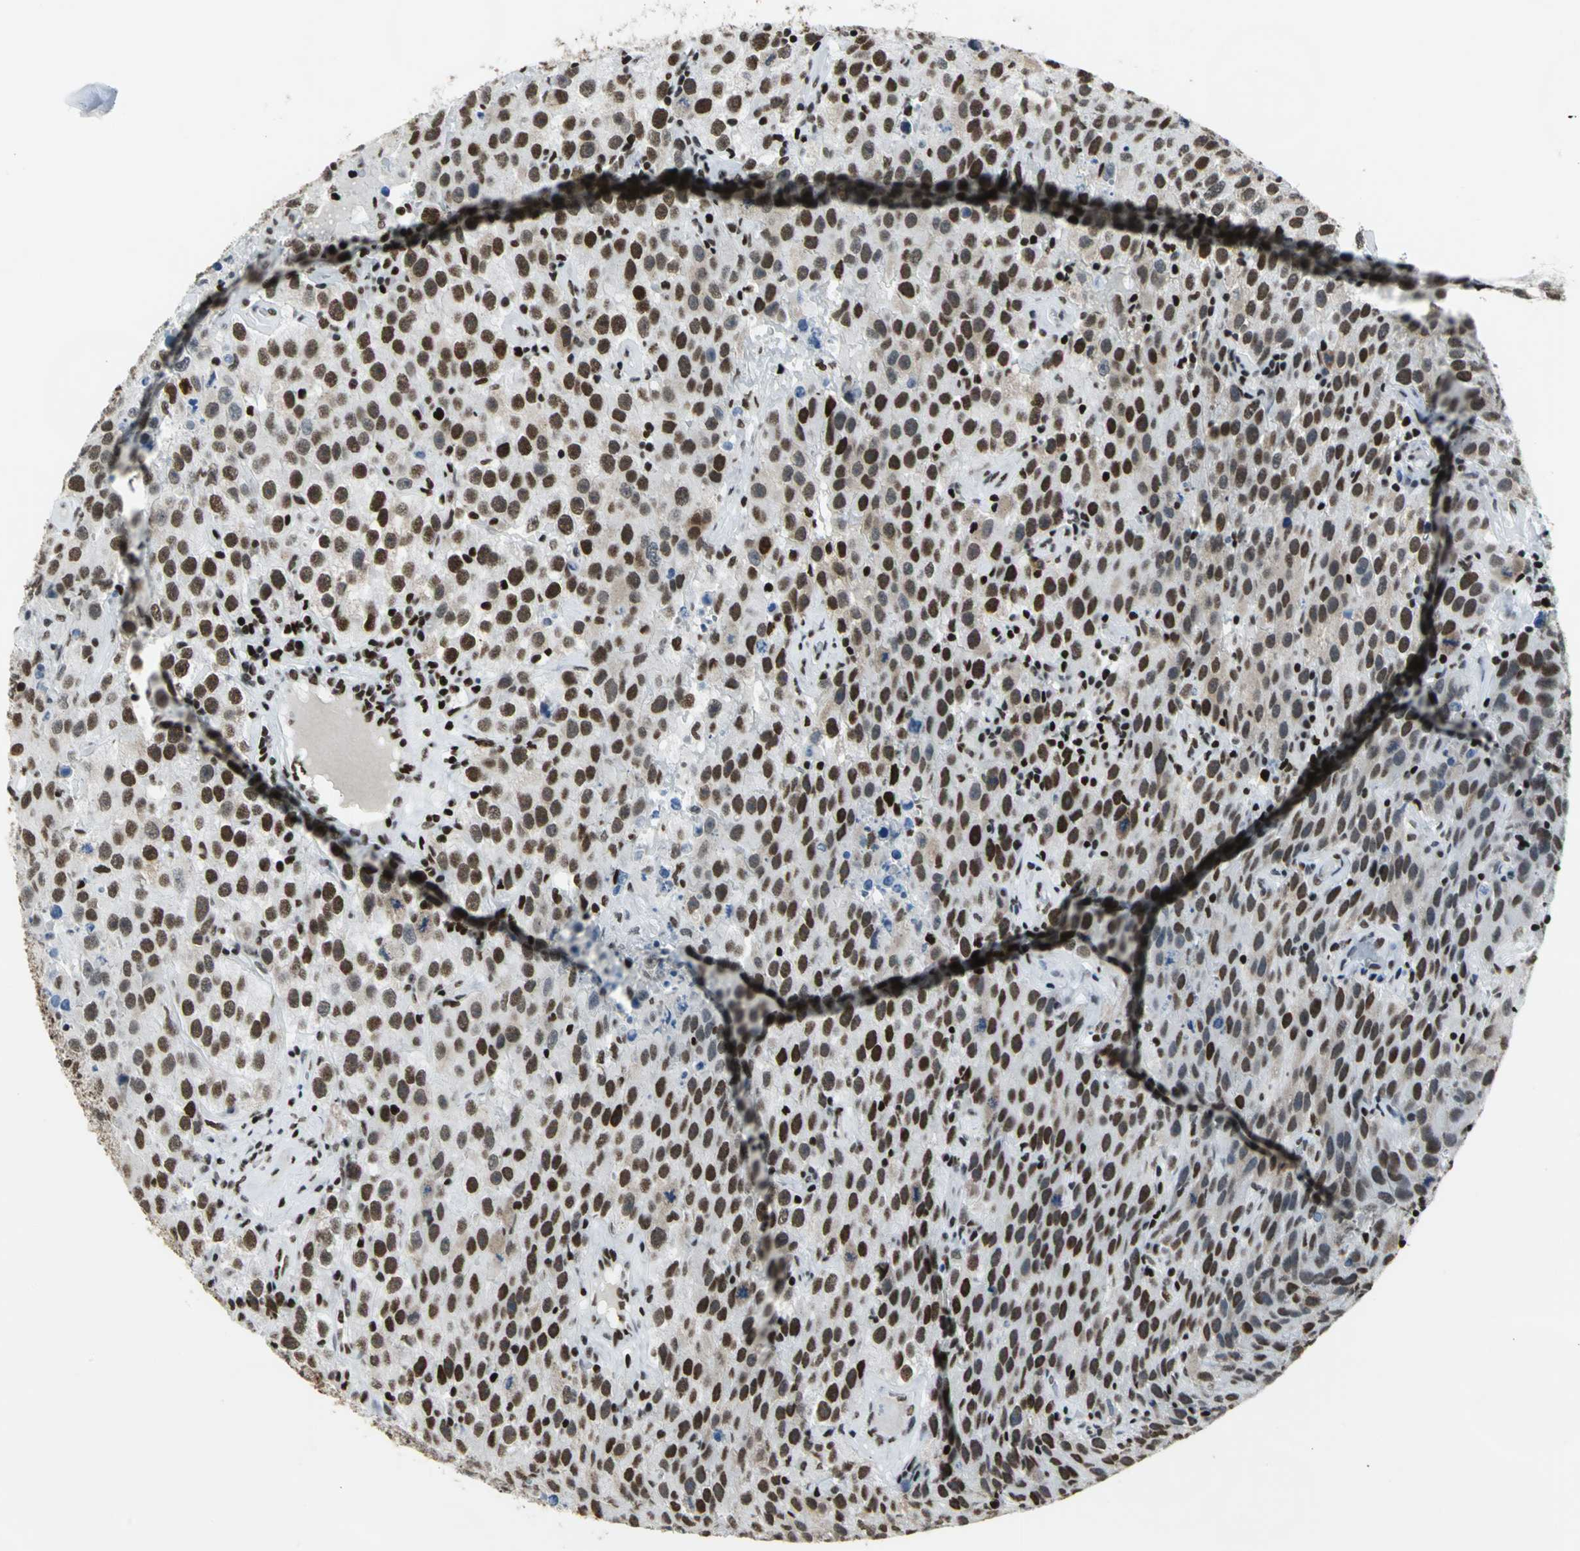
{"staining": {"intensity": "strong", "quantity": ">75%", "location": "nuclear"}, "tissue": "testis cancer", "cell_type": "Tumor cells", "image_type": "cancer", "snomed": [{"axis": "morphology", "description": "Seminoma, NOS"}, {"axis": "topography", "description": "Testis"}], "caption": "Strong nuclear protein expression is identified in about >75% of tumor cells in testis cancer.", "gene": "HNRNPD", "patient": {"sex": "male", "age": 52}}